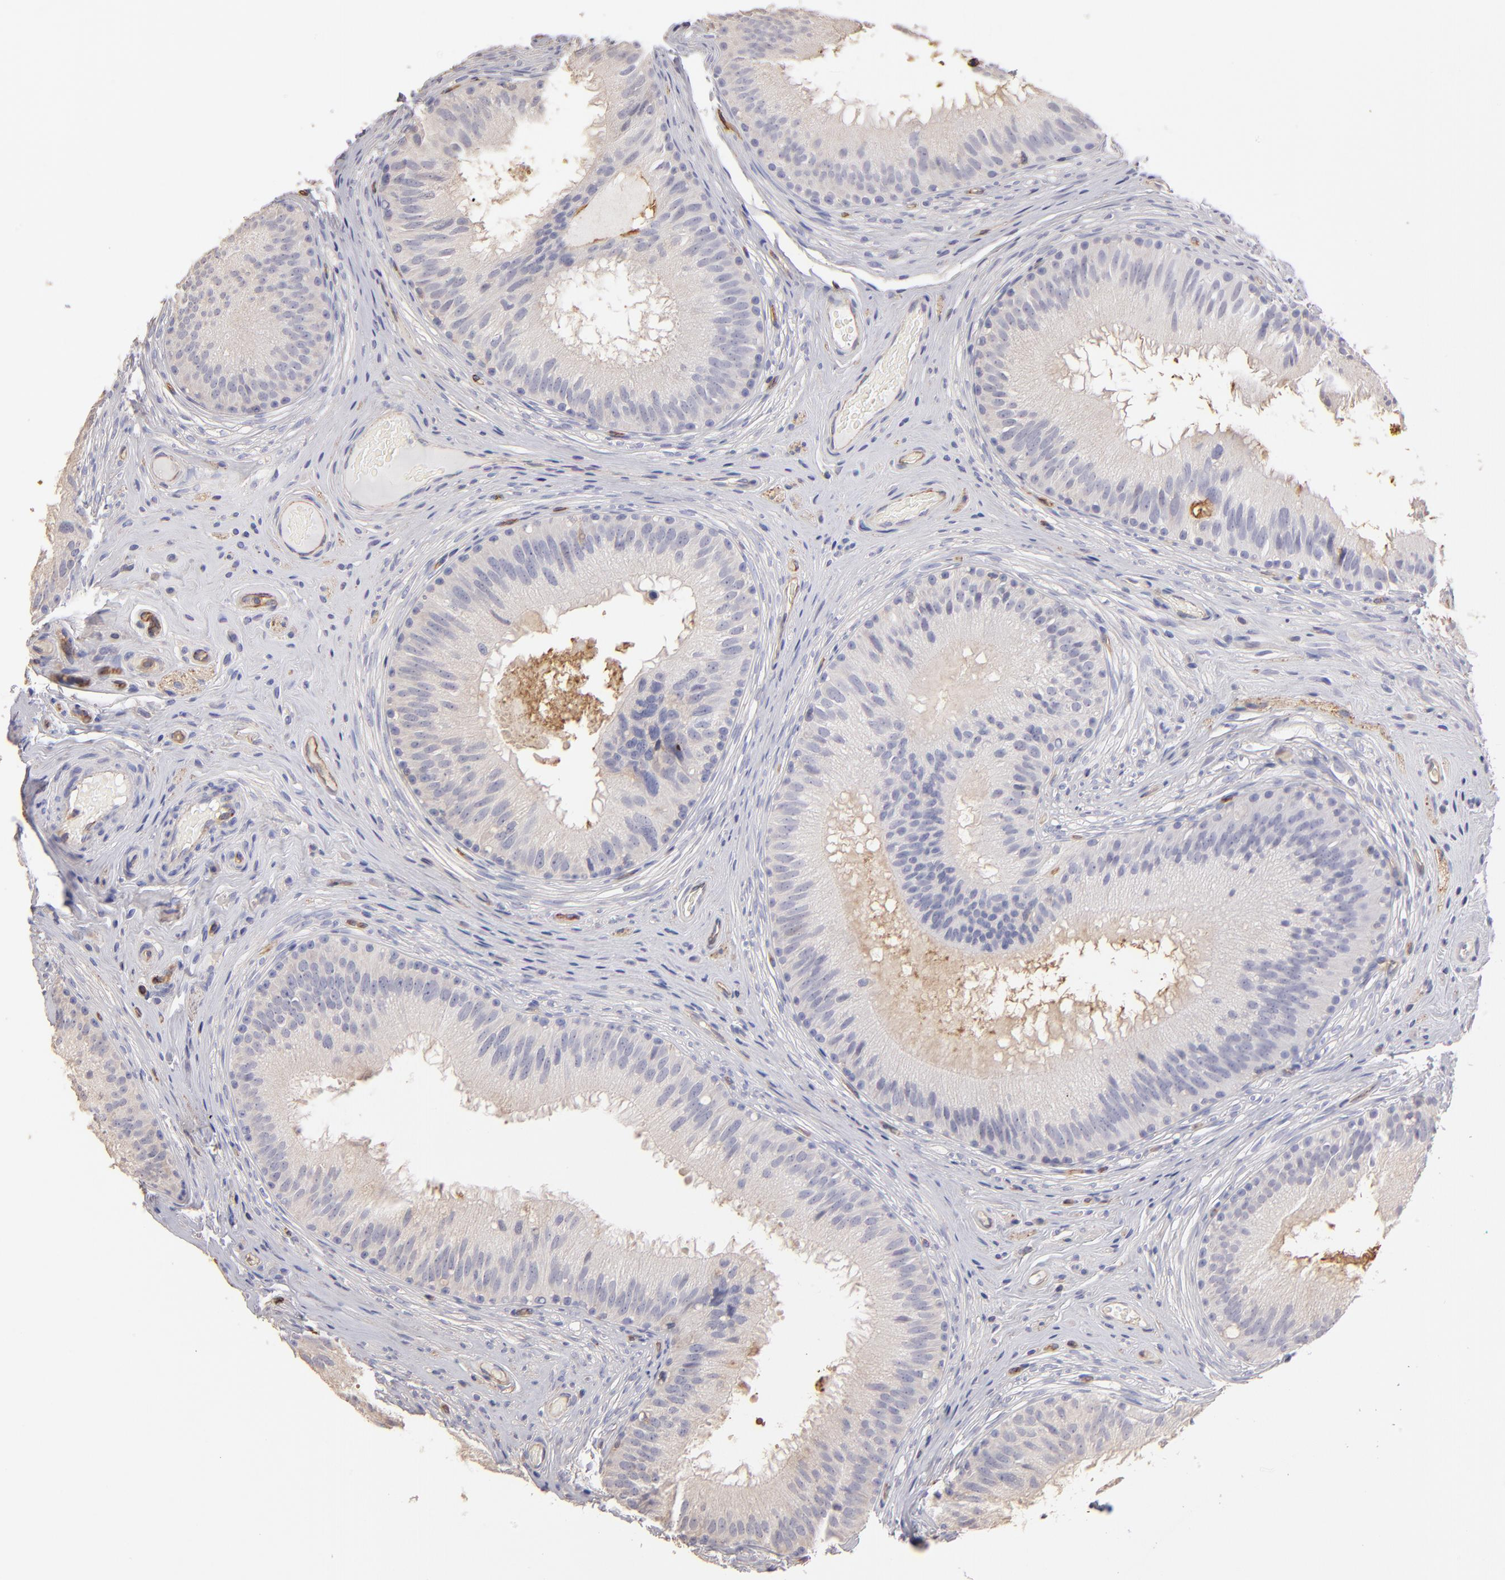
{"staining": {"intensity": "weak", "quantity": ">75%", "location": "cytoplasmic/membranous"}, "tissue": "epididymis", "cell_type": "Glandular cells", "image_type": "normal", "snomed": [{"axis": "morphology", "description": "Normal tissue, NOS"}, {"axis": "topography", "description": "Epididymis"}], "caption": "A brown stain labels weak cytoplasmic/membranous staining of a protein in glandular cells of benign human epididymis. (DAB = brown stain, brightfield microscopy at high magnification).", "gene": "ABCB1", "patient": {"sex": "male", "age": 32}}